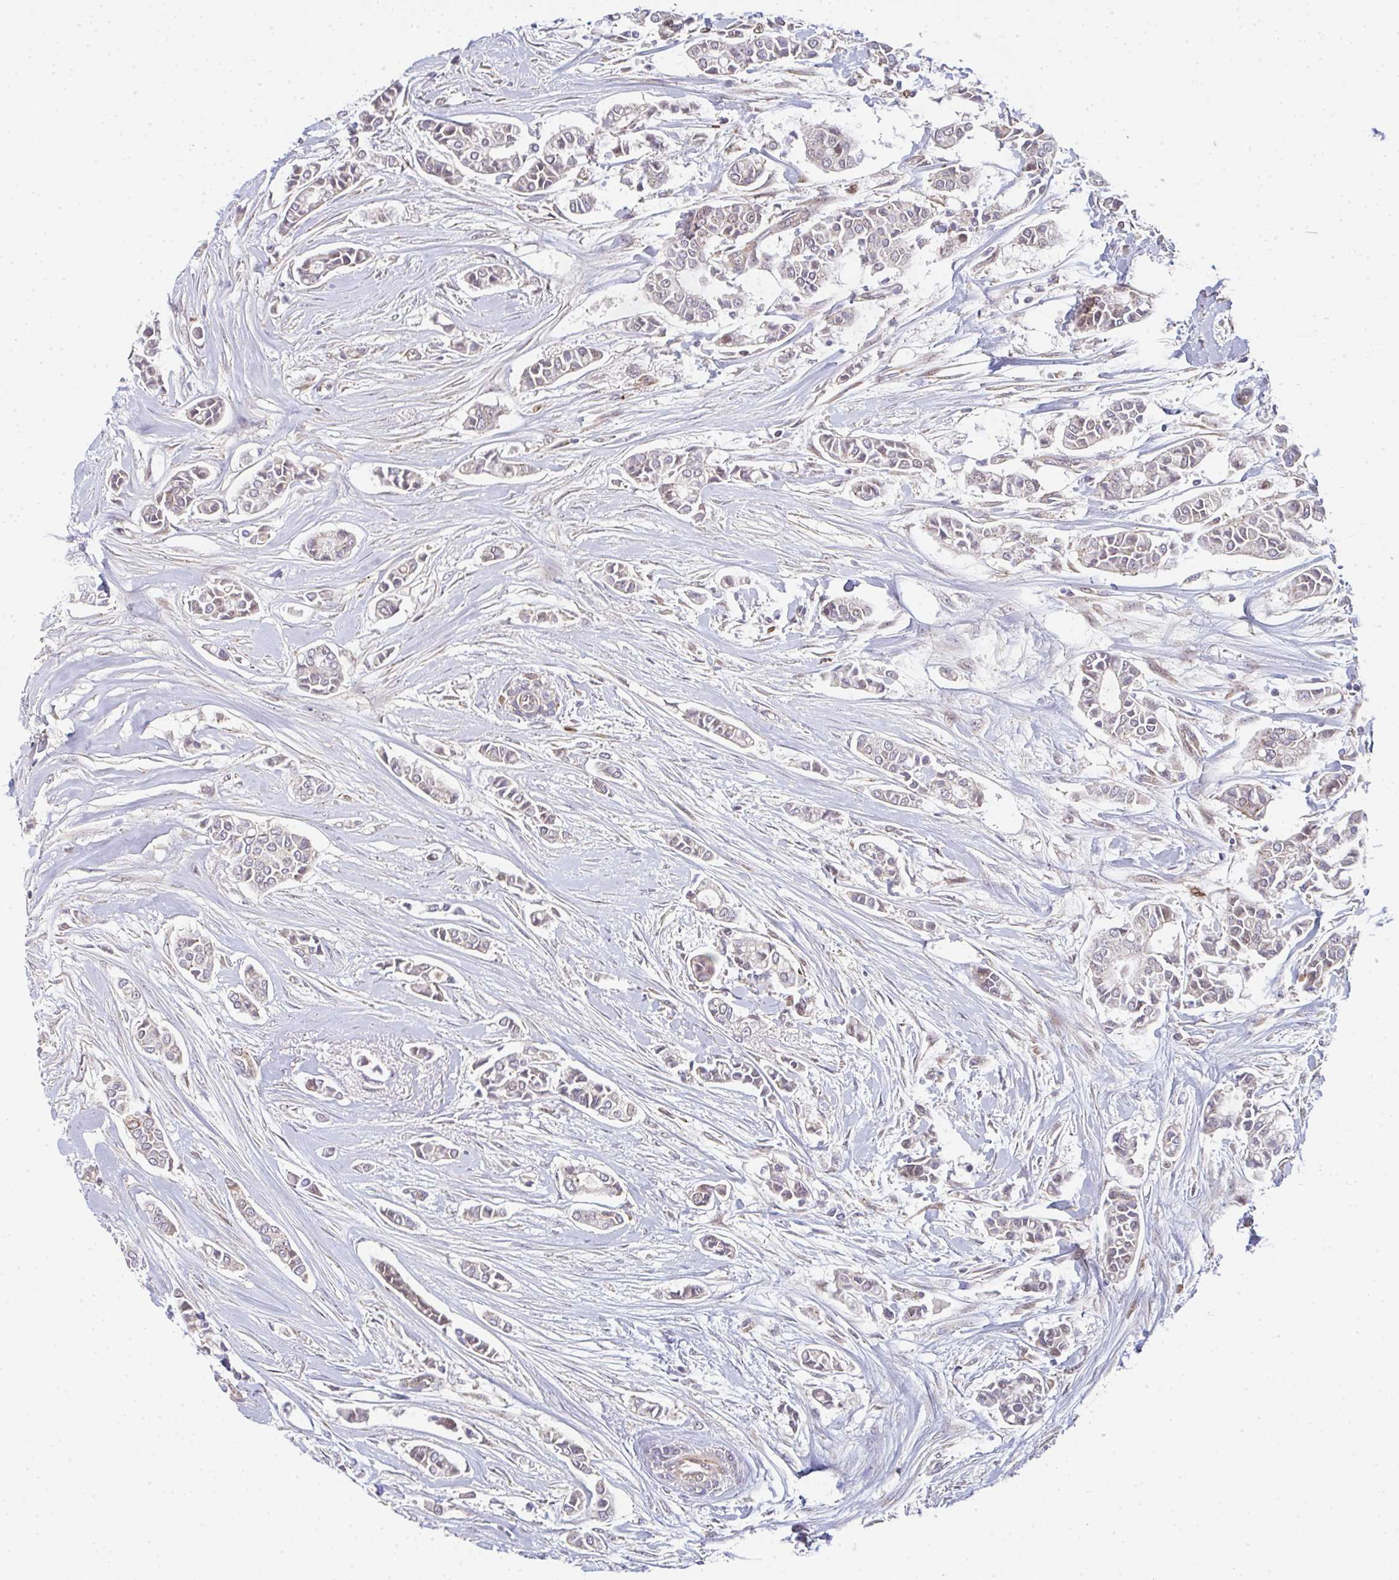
{"staining": {"intensity": "weak", "quantity": "<25%", "location": "cytoplasmic/membranous"}, "tissue": "breast cancer", "cell_type": "Tumor cells", "image_type": "cancer", "snomed": [{"axis": "morphology", "description": "Duct carcinoma"}, {"axis": "topography", "description": "Breast"}], "caption": "The image displays no staining of tumor cells in breast cancer.", "gene": "SIMC1", "patient": {"sex": "female", "age": 84}}